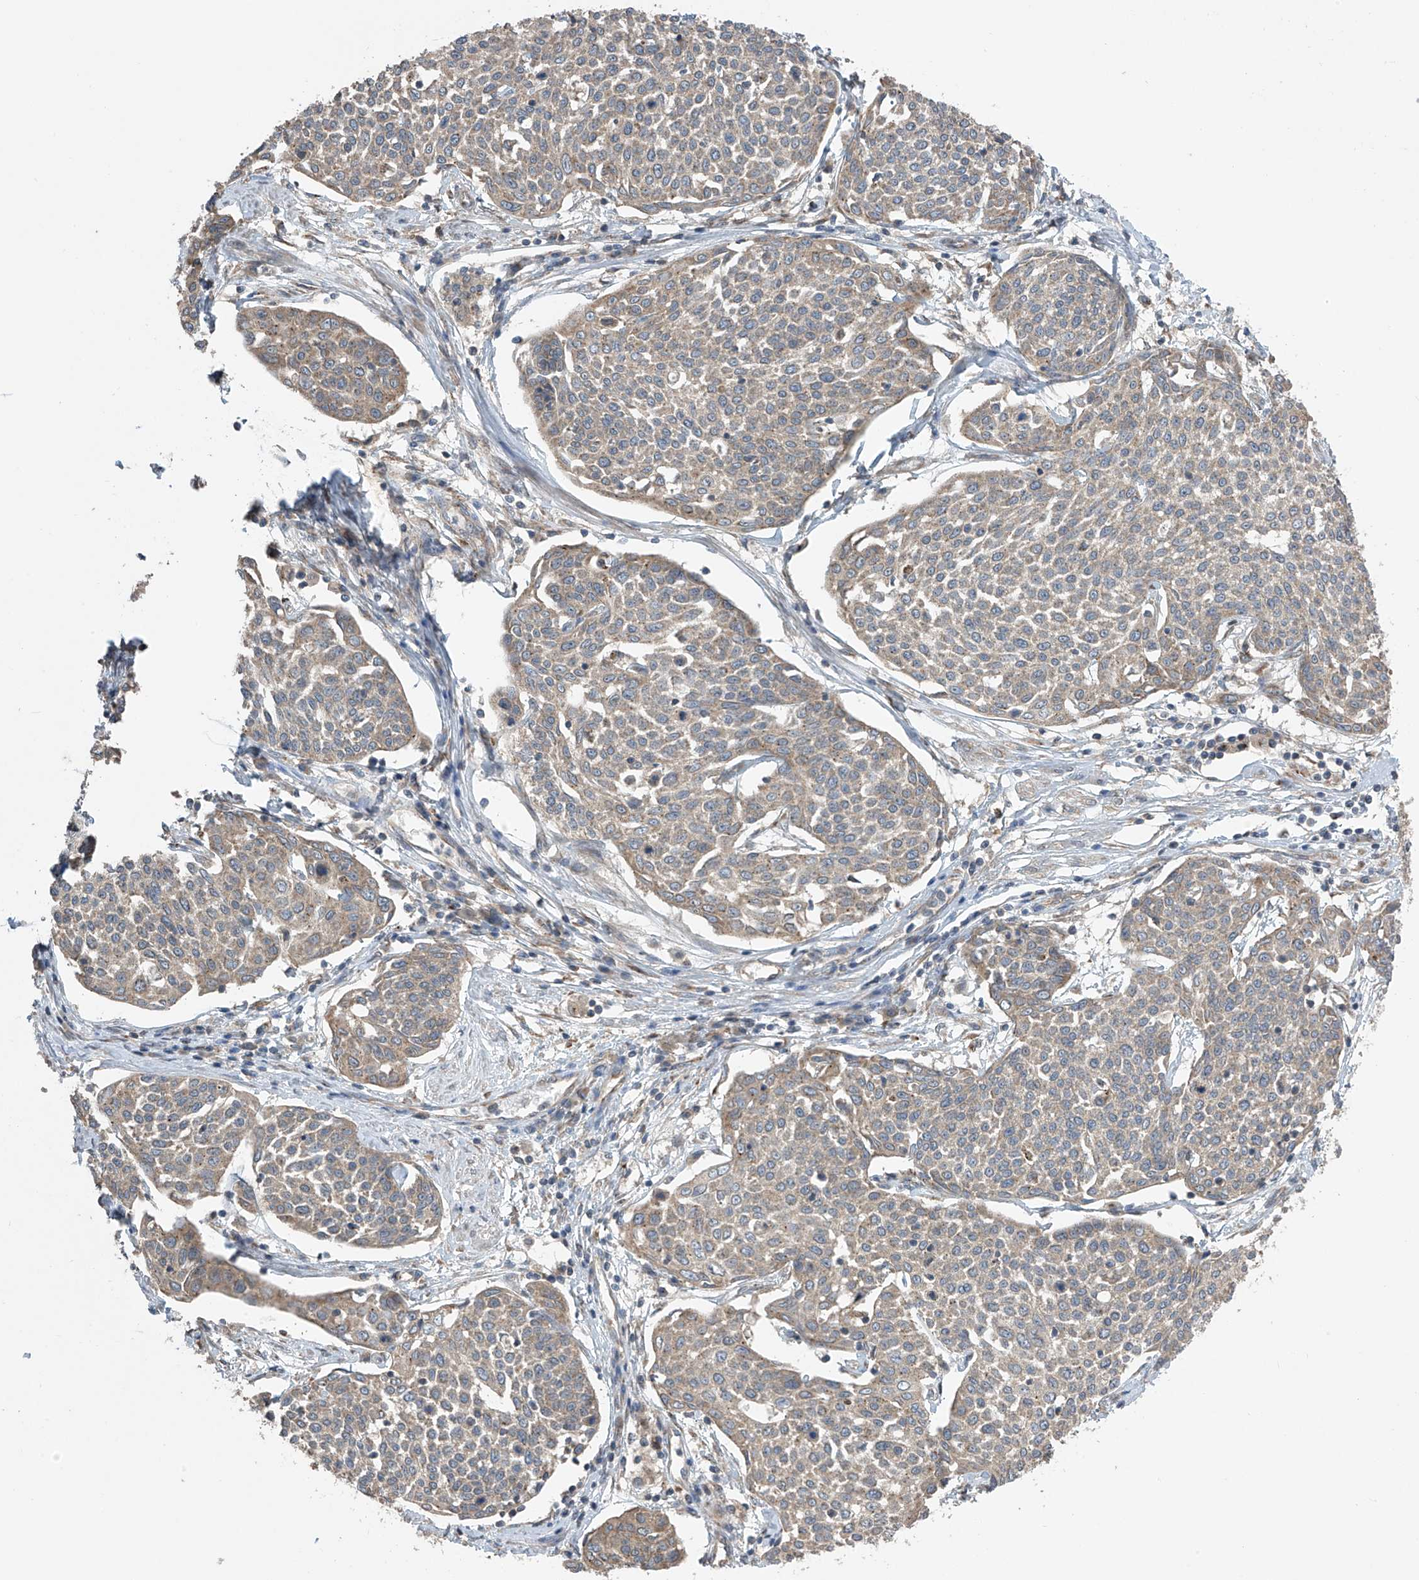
{"staining": {"intensity": "weak", "quantity": "25%-75%", "location": "cytoplasmic/membranous"}, "tissue": "cervical cancer", "cell_type": "Tumor cells", "image_type": "cancer", "snomed": [{"axis": "morphology", "description": "Squamous cell carcinoma, NOS"}, {"axis": "topography", "description": "Cervix"}], "caption": "Protein expression analysis of squamous cell carcinoma (cervical) reveals weak cytoplasmic/membranous staining in about 25%-75% of tumor cells.", "gene": "PNPT1", "patient": {"sex": "female", "age": 34}}